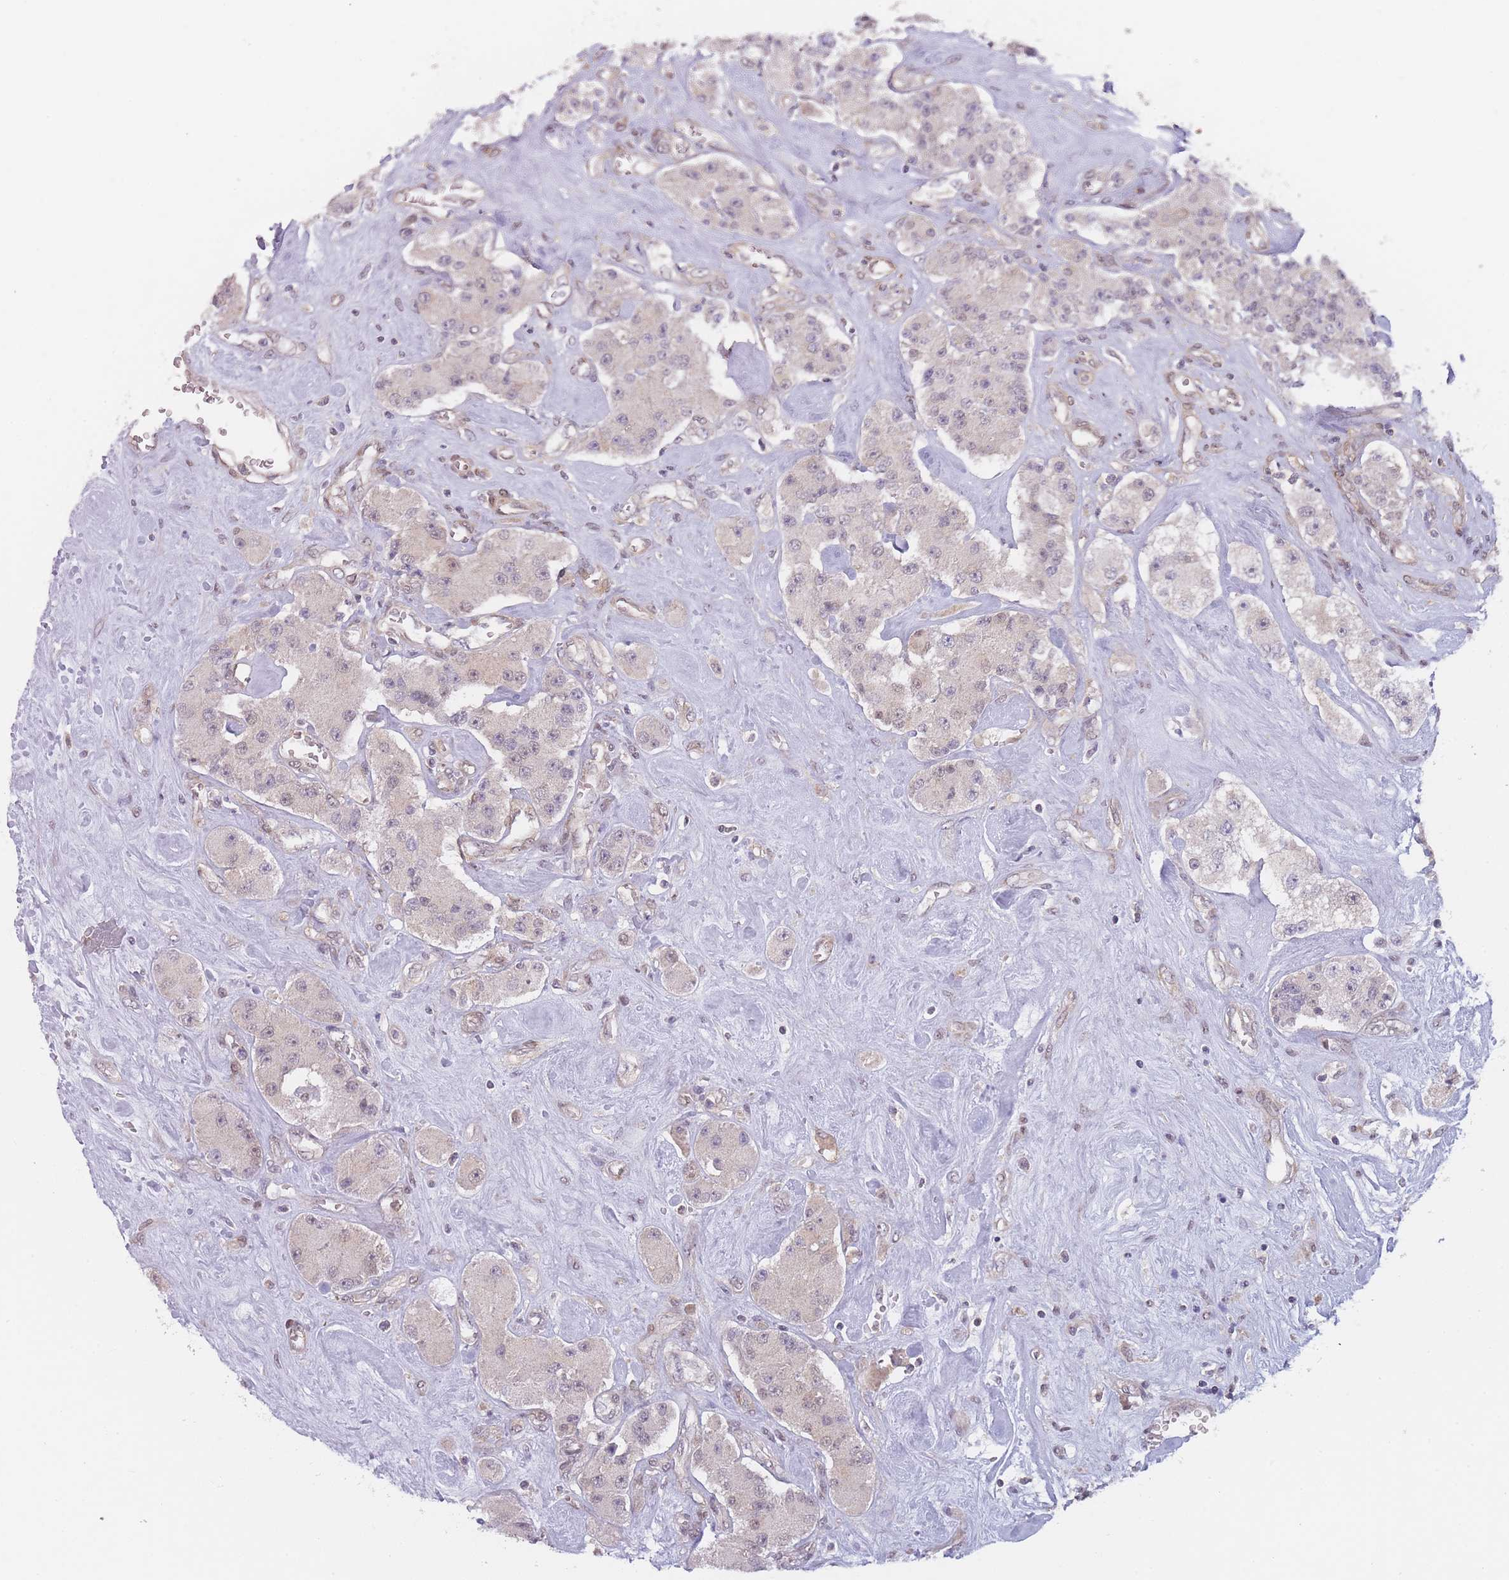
{"staining": {"intensity": "negative", "quantity": "none", "location": "none"}, "tissue": "carcinoid", "cell_type": "Tumor cells", "image_type": "cancer", "snomed": [{"axis": "morphology", "description": "Carcinoid, malignant, NOS"}, {"axis": "topography", "description": "Pancreas"}], "caption": "The histopathology image displays no significant positivity in tumor cells of carcinoid (malignant).", "gene": "MRI1", "patient": {"sex": "male", "age": 41}}